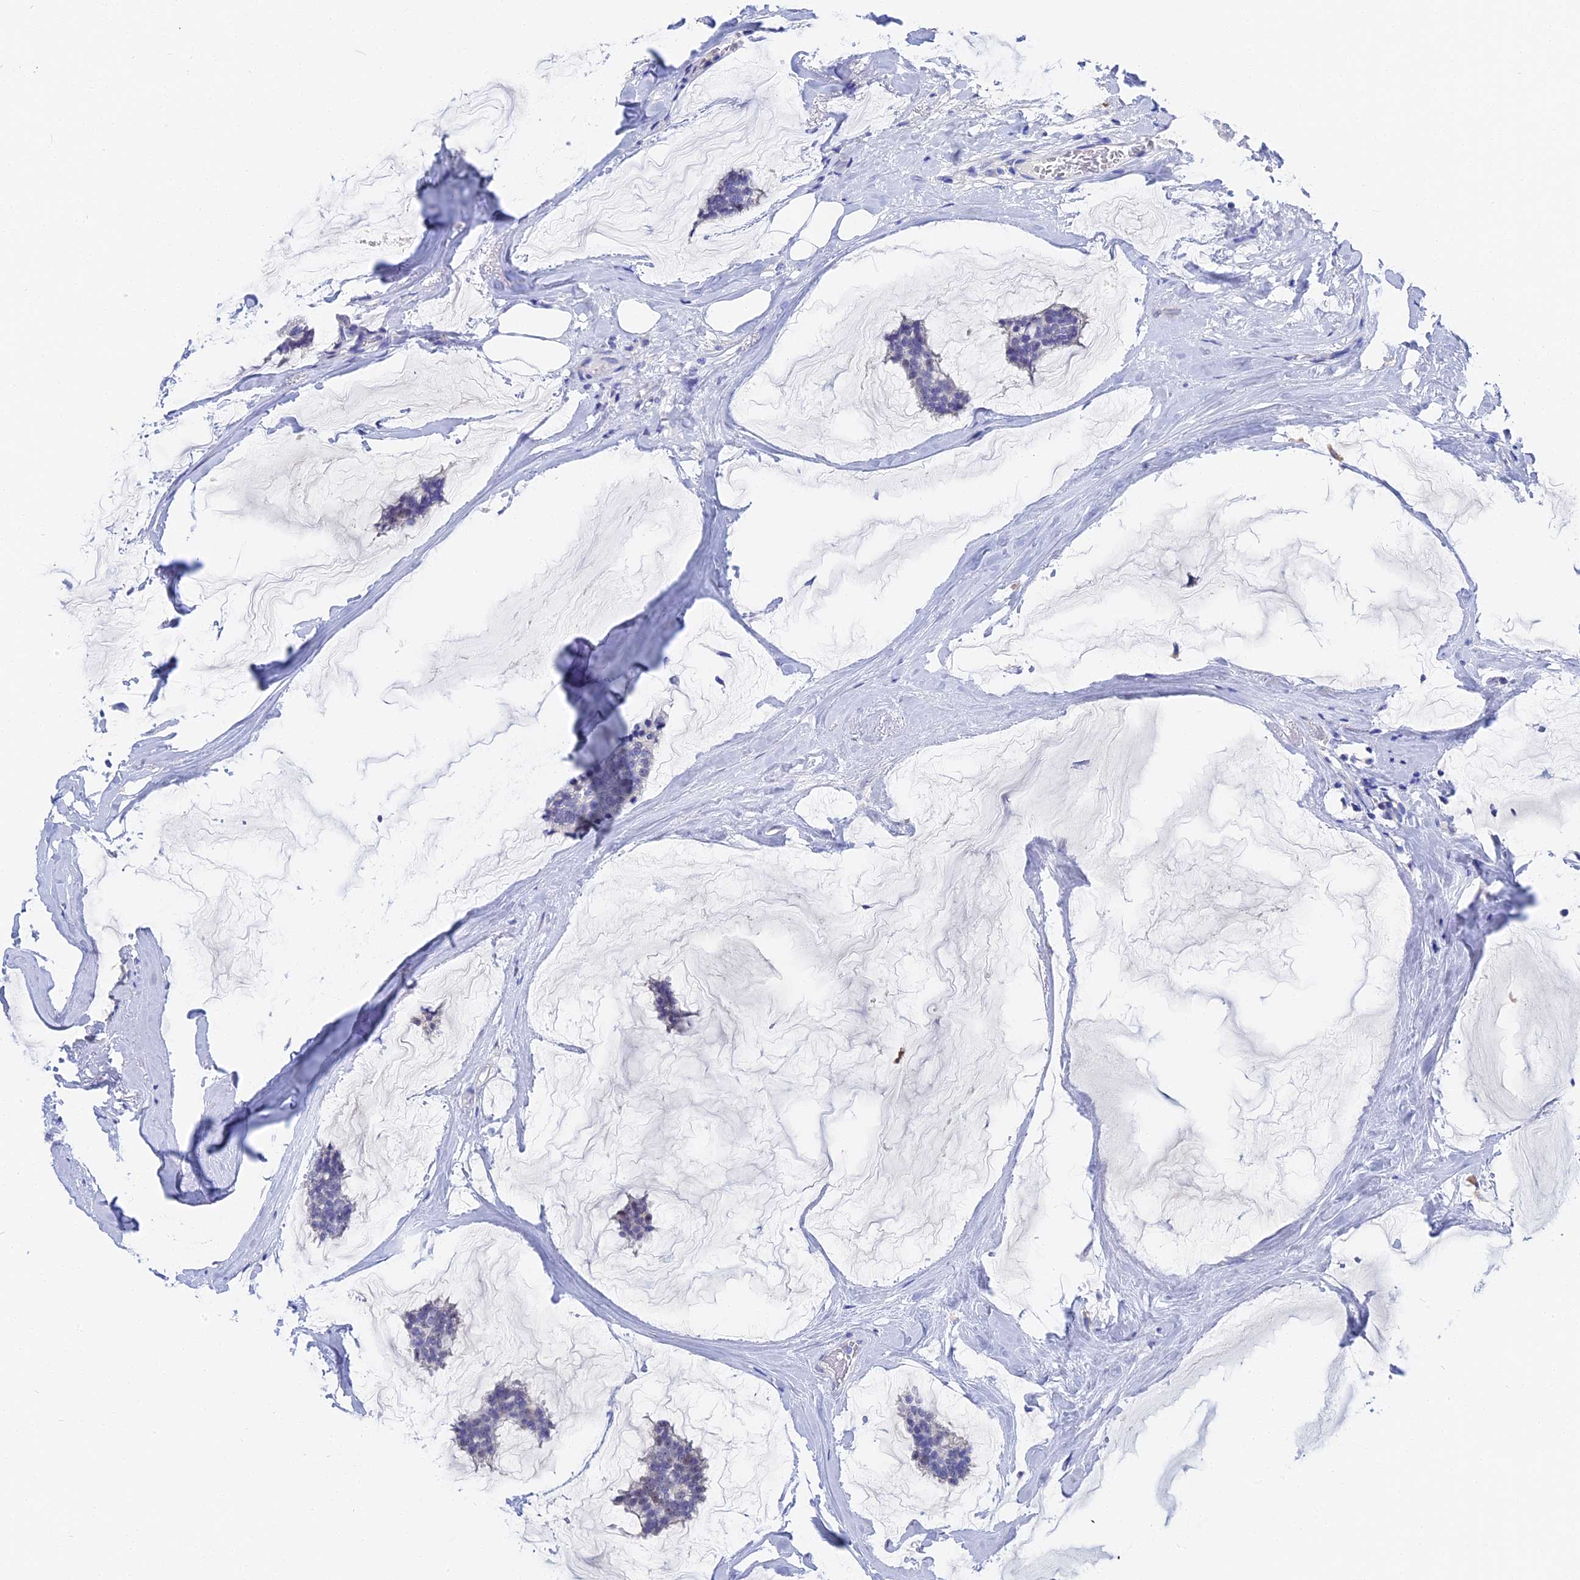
{"staining": {"intensity": "negative", "quantity": "none", "location": "none"}, "tissue": "breast cancer", "cell_type": "Tumor cells", "image_type": "cancer", "snomed": [{"axis": "morphology", "description": "Duct carcinoma"}, {"axis": "topography", "description": "Breast"}], "caption": "Tumor cells are negative for protein expression in human breast cancer (infiltrating ductal carcinoma).", "gene": "VPS33B", "patient": {"sex": "female", "age": 93}}